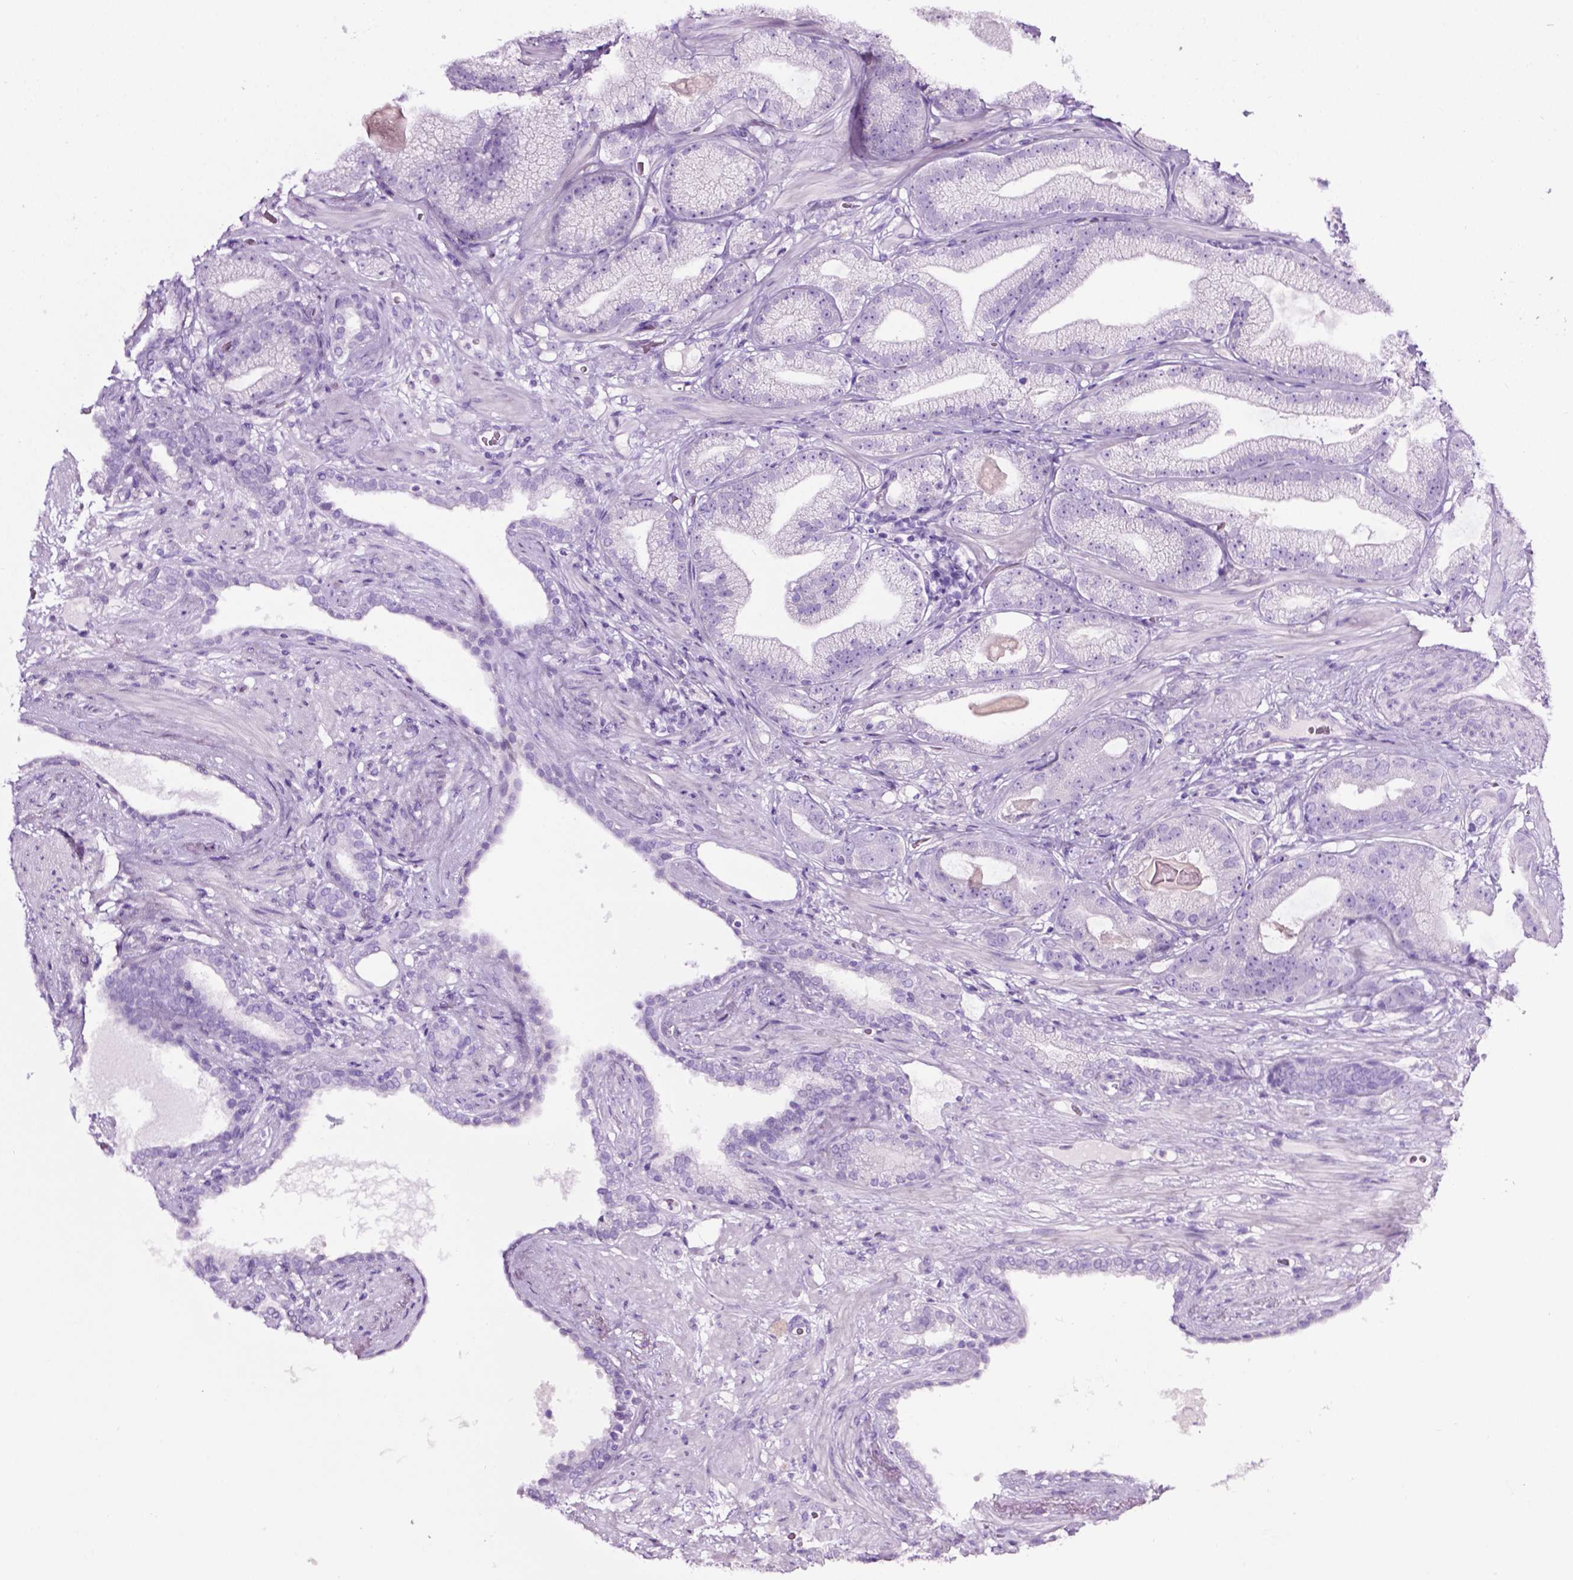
{"staining": {"intensity": "negative", "quantity": "none", "location": "none"}, "tissue": "prostate cancer", "cell_type": "Tumor cells", "image_type": "cancer", "snomed": [{"axis": "morphology", "description": "Adenocarcinoma, Low grade"}, {"axis": "topography", "description": "Prostate"}], "caption": "IHC photomicrograph of neoplastic tissue: human prostate cancer stained with DAB shows no significant protein positivity in tumor cells.", "gene": "LELP1", "patient": {"sex": "male", "age": 57}}